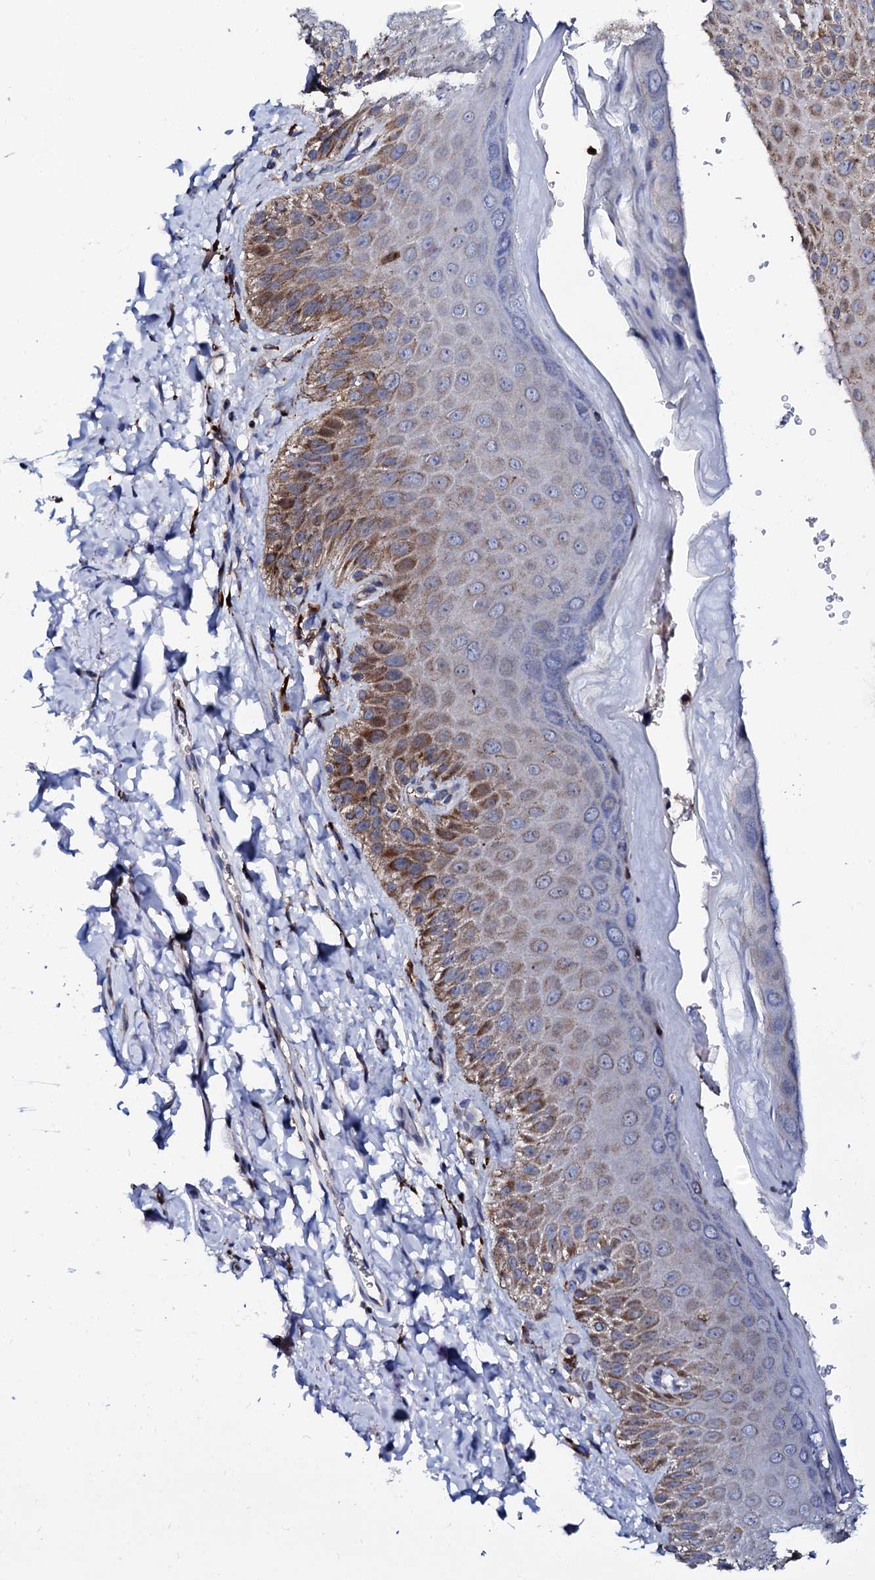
{"staining": {"intensity": "moderate", "quantity": "25%-75%", "location": "cytoplasmic/membranous"}, "tissue": "skin", "cell_type": "Epidermal cells", "image_type": "normal", "snomed": [{"axis": "morphology", "description": "Normal tissue, NOS"}, {"axis": "topography", "description": "Anal"}], "caption": "Skin was stained to show a protein in brown. There is medium levels of moderate cytoplasmic/membranous positivity in approximately 25%-75% of epidermal cells.", "gene": "TCIRG1", "patient": {"sex": "male", "age": 44}}